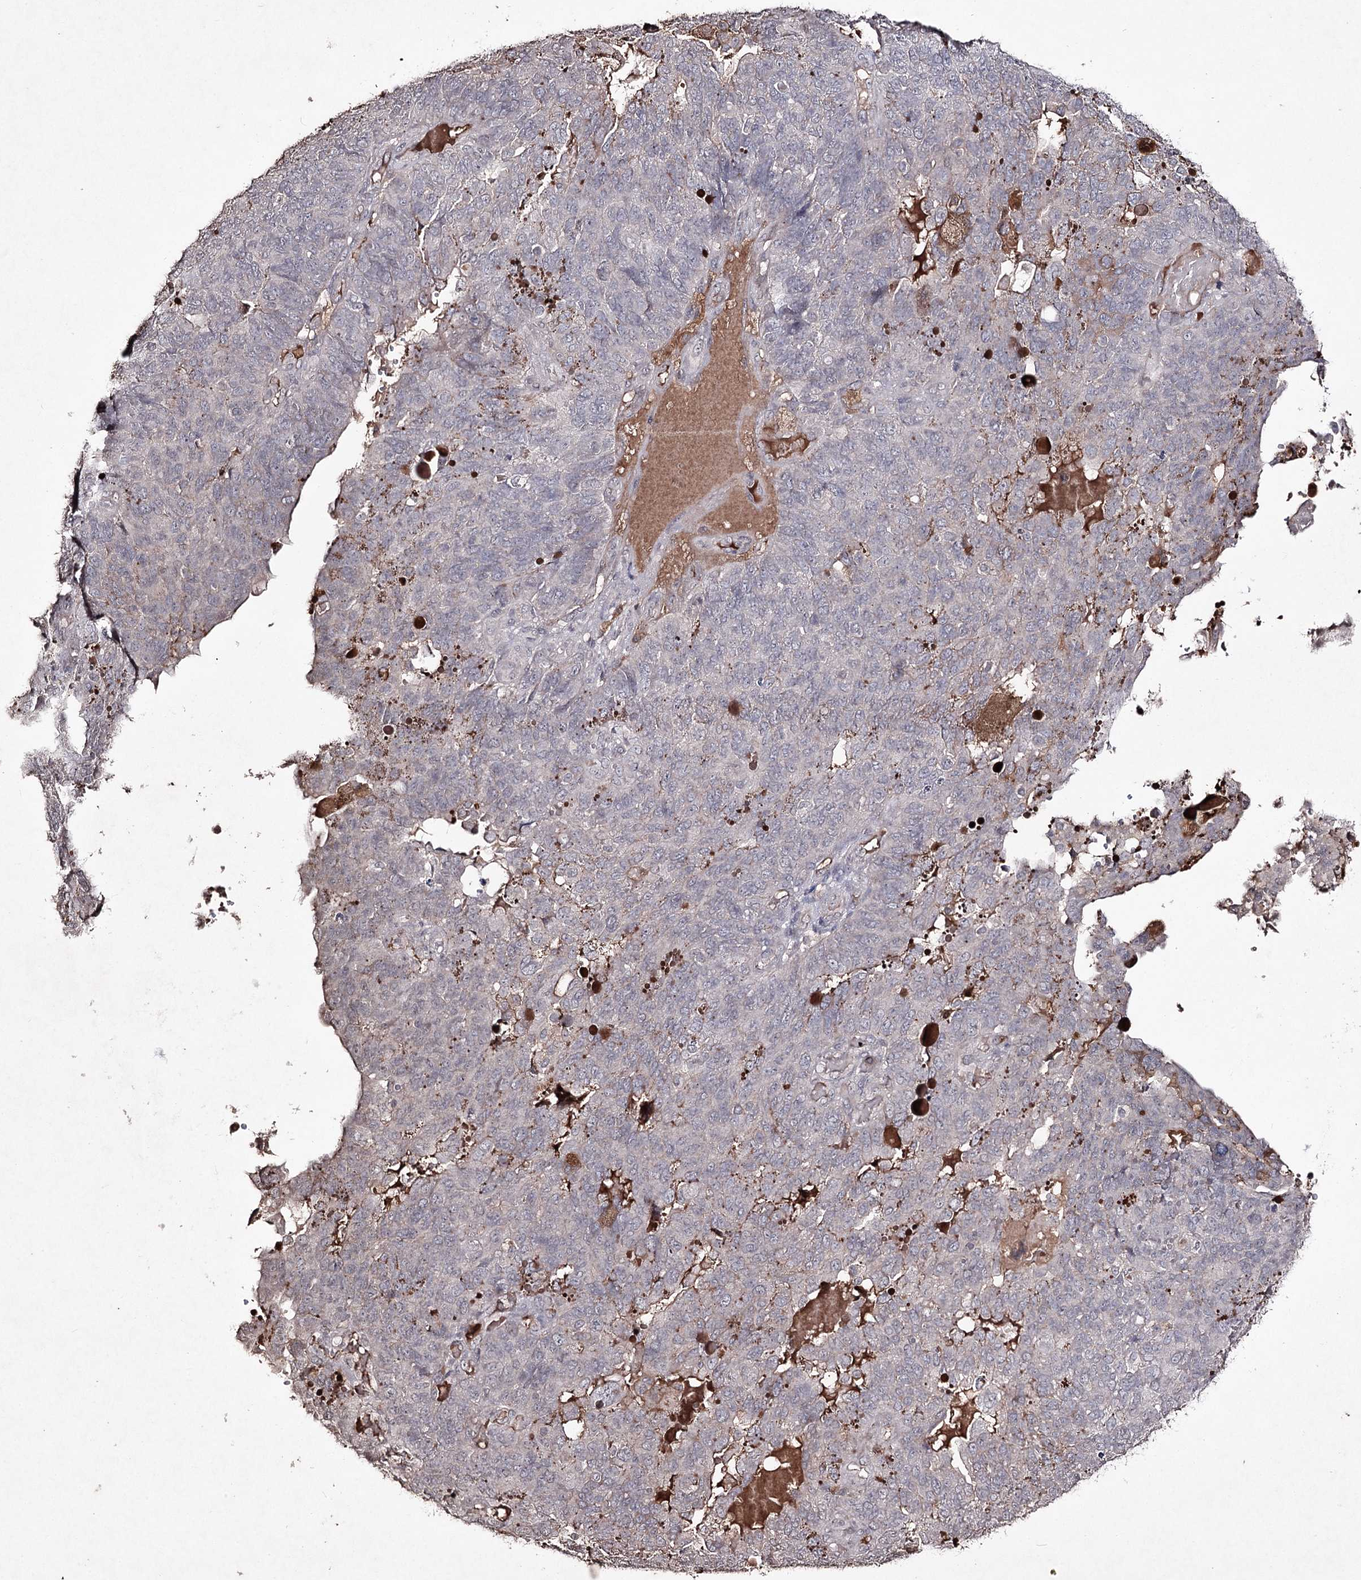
{"staining": {"intensity": "negative", "quantity": "none", "location": "none"}, "tissue": "endometrial cancer", "cell_type": "Tumor cells", "image_type": "cancer", "snomed": [{"axis": "morphology", "description": "Adenocarcinoma, NOS"}, {"axis": "topography", "description": "Endometrium"}], "caption": "IHC image of human endometrial cancer (adenocarcinoma) stained for a protein (brown), which reveals no staining in tumor cells.", "gene": "SYNGR3", "patient": {"sex": "female", "age": 66}}